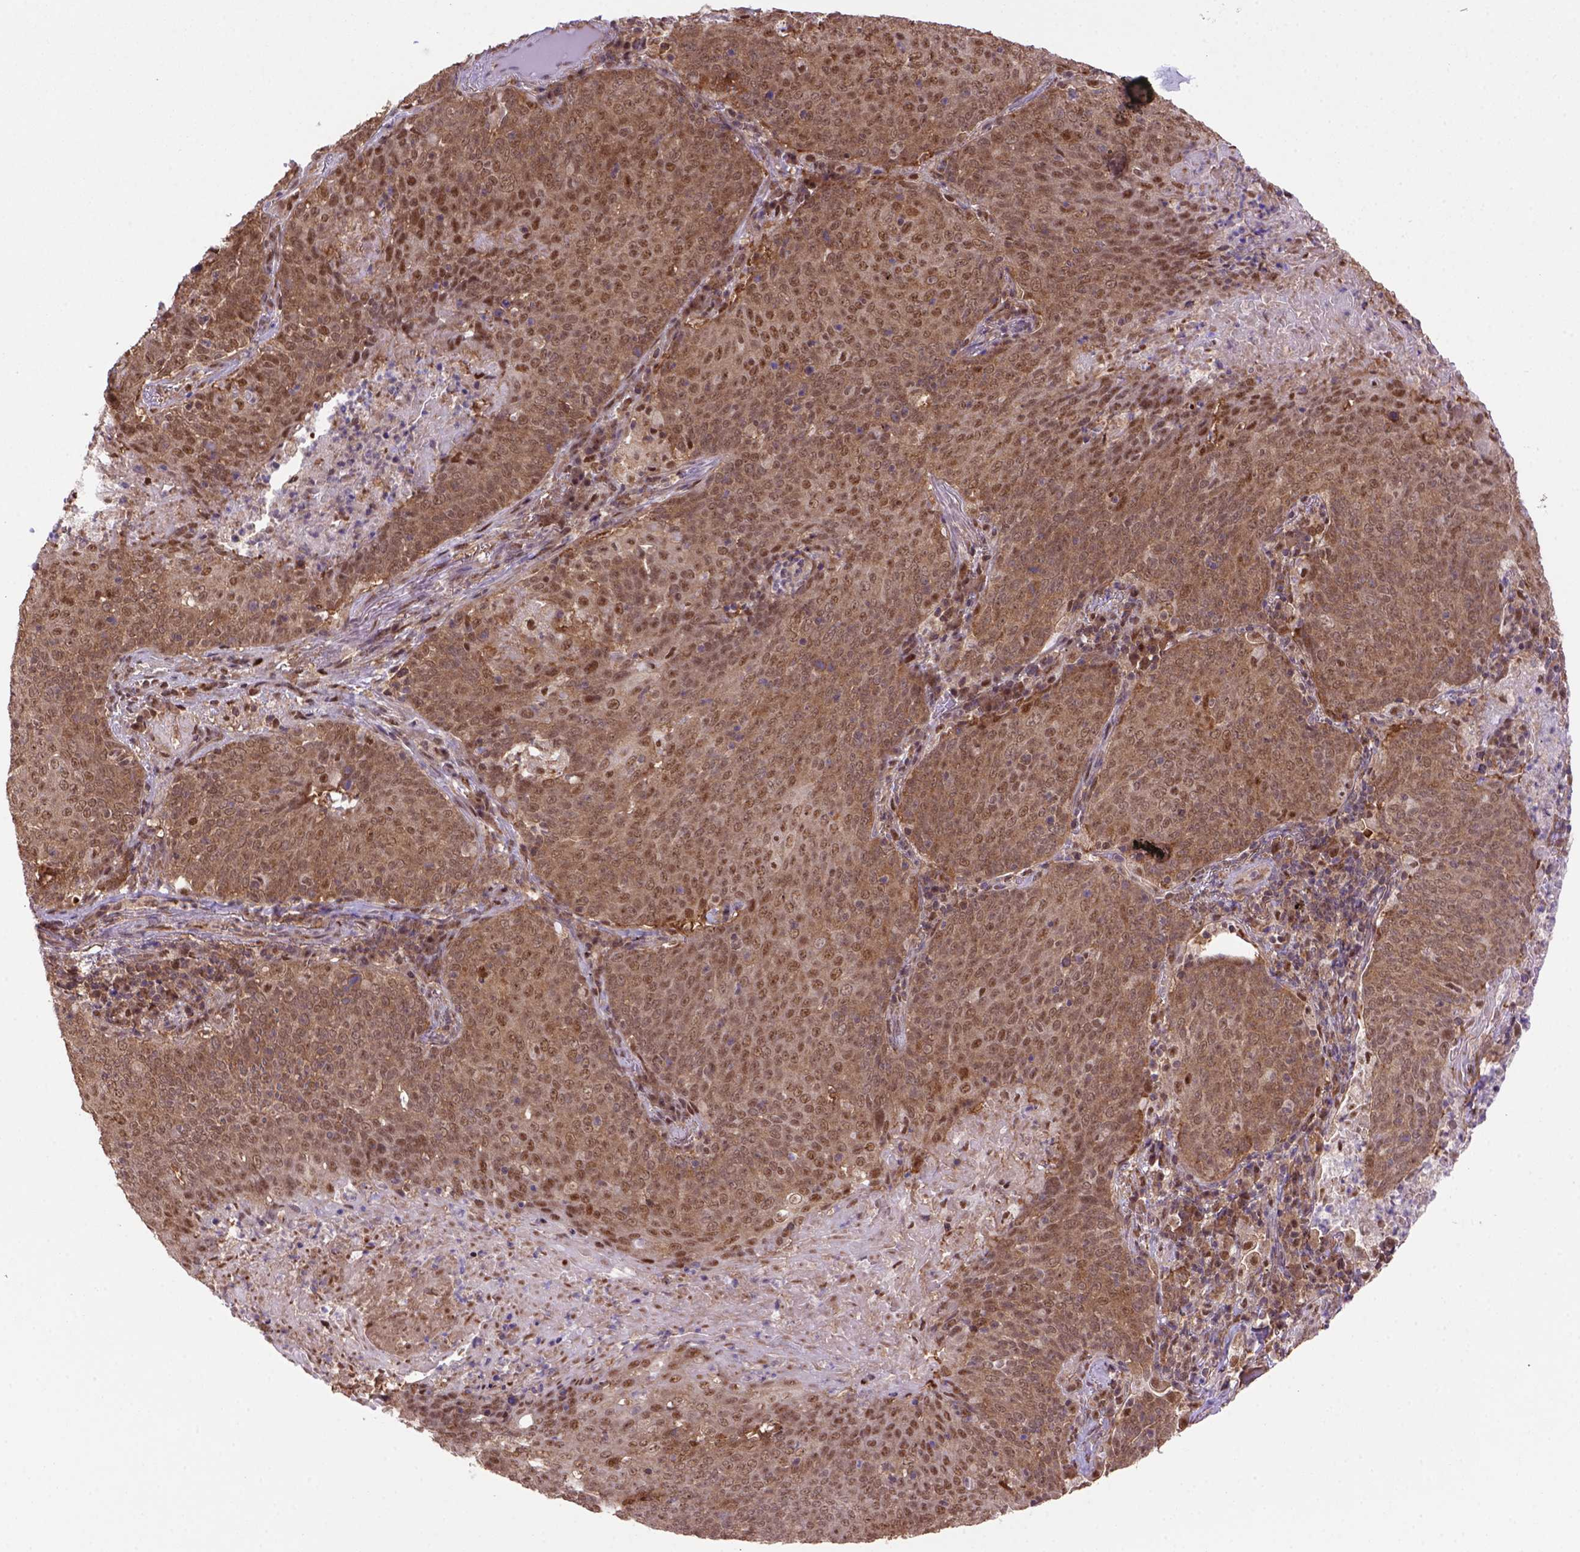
{"staining": {"intensity": "moderate", "quantity": ">75%", "location": "cytoplasmic/membranous,nuclear"}, "tissue": "lung cancer", "cell_type": "Tumor cells", "image_type": "cancer", "snomed": [{"axis": "morphology", "description": "Squamous cell carcinoma, NOS"}, {"axis": "topography", "description": "Lung"}], "caption": "Lung cancer stained for a protein (brown) reveals moderate cytoplasmic/membranous and nuclear positive staining in about >75% of tumor cells.", "gene": "PSMC2", "patient": {"sex": "male", "age": 82}}